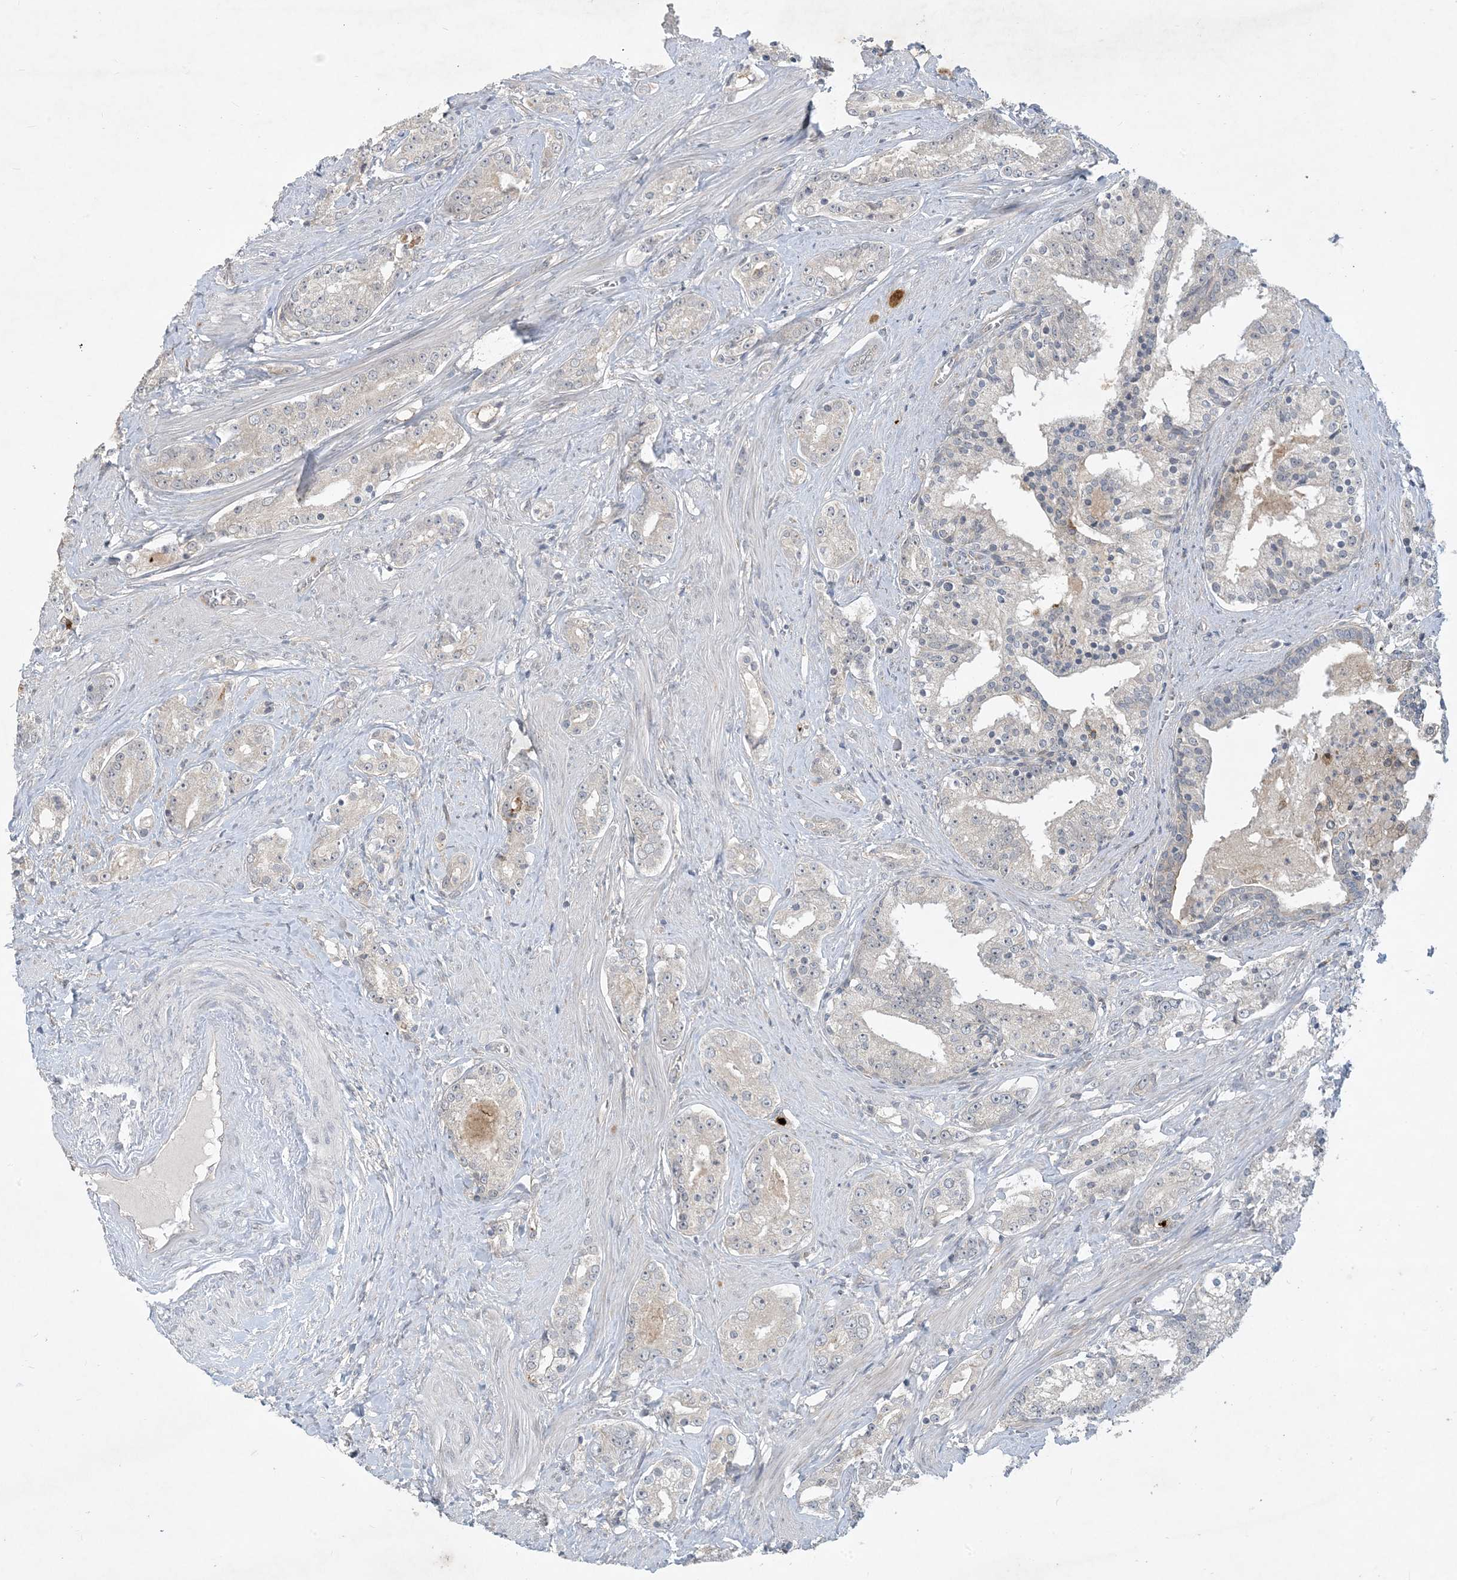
{"staining": {"intensity": "negative", "quantity": "none", "location": "none"}, "tissue": "prostate cancer", "cell_type": "Tumor cells", "image_type": "cancer", "snomed": [{"axis": "morphology", "description": "Adenocarcinoma, High grade"}, {"axis": "topography", "description": "Prostate"}], "caption": "An image of human adenocarcinoma (high-grade) (prostate) is negative for staining in tumor cells.", "gene": "CDS1", "patient": {"sex": "male", "age": 58}}